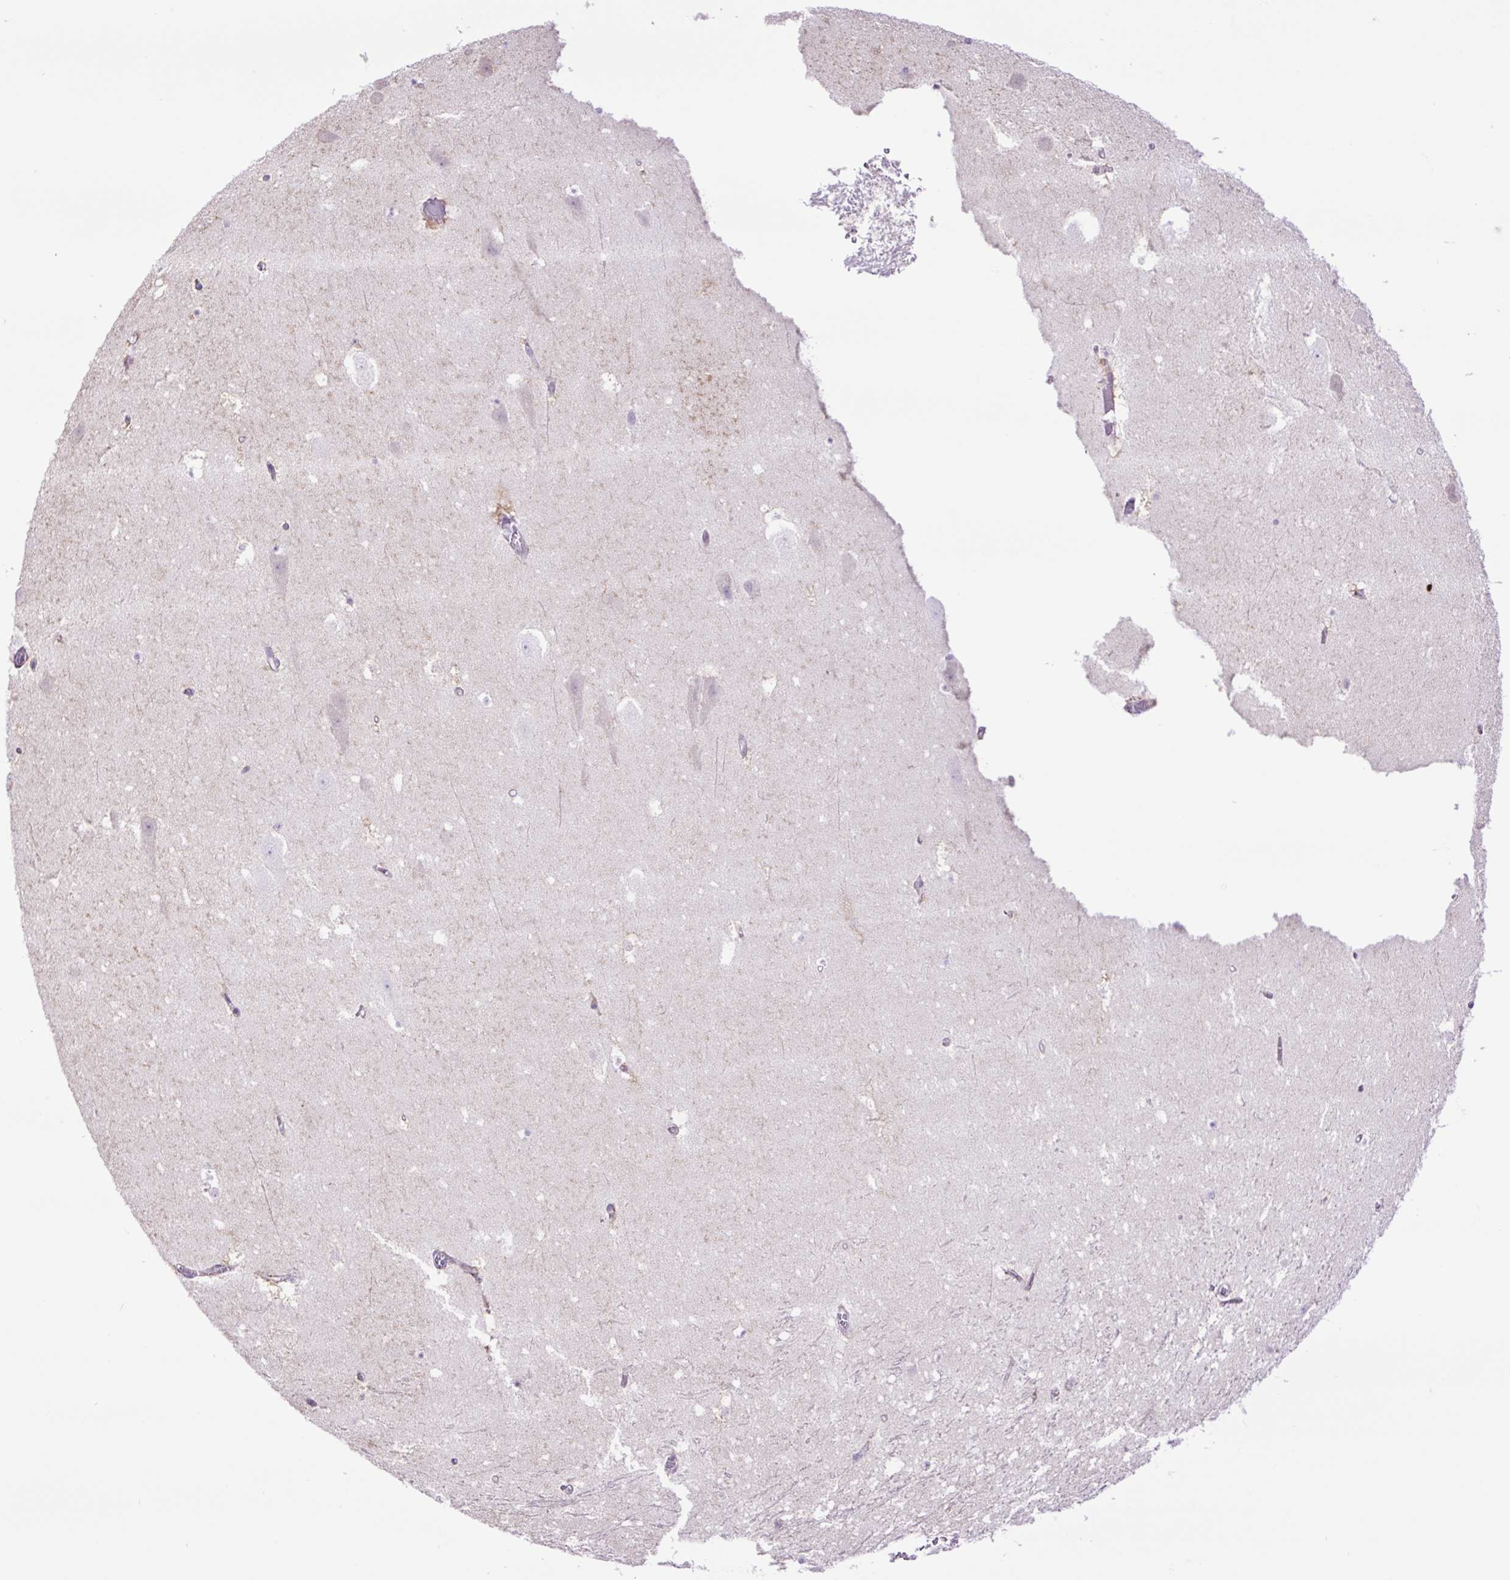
{"staining": {"intensity": "negative", "quantity": "none", "location": "none"}, "tissue": "hippocampus", "cell_type": "Glial cells", "image_type": "normal", "snomed": [{"axis": "morphology", "description": "Normal tissue, NOS"}, {"axis": "topography", "description": "Hippocampus"}], "caption": "IHC image of normal hippocampus: hippocampus stained with DAB (3,3'-diaminobenzidine) exhibits no significant protein expression in glial cells. (Stains: DAB (3,3'-diaminobenzidine) immunohistochemistry (IHC) with hematoxylin counter stain, Microscopy: brightfield microscopy at high magnification).", "gene": "MFSD3", "patient": {"sex": "female", "age": 42}}